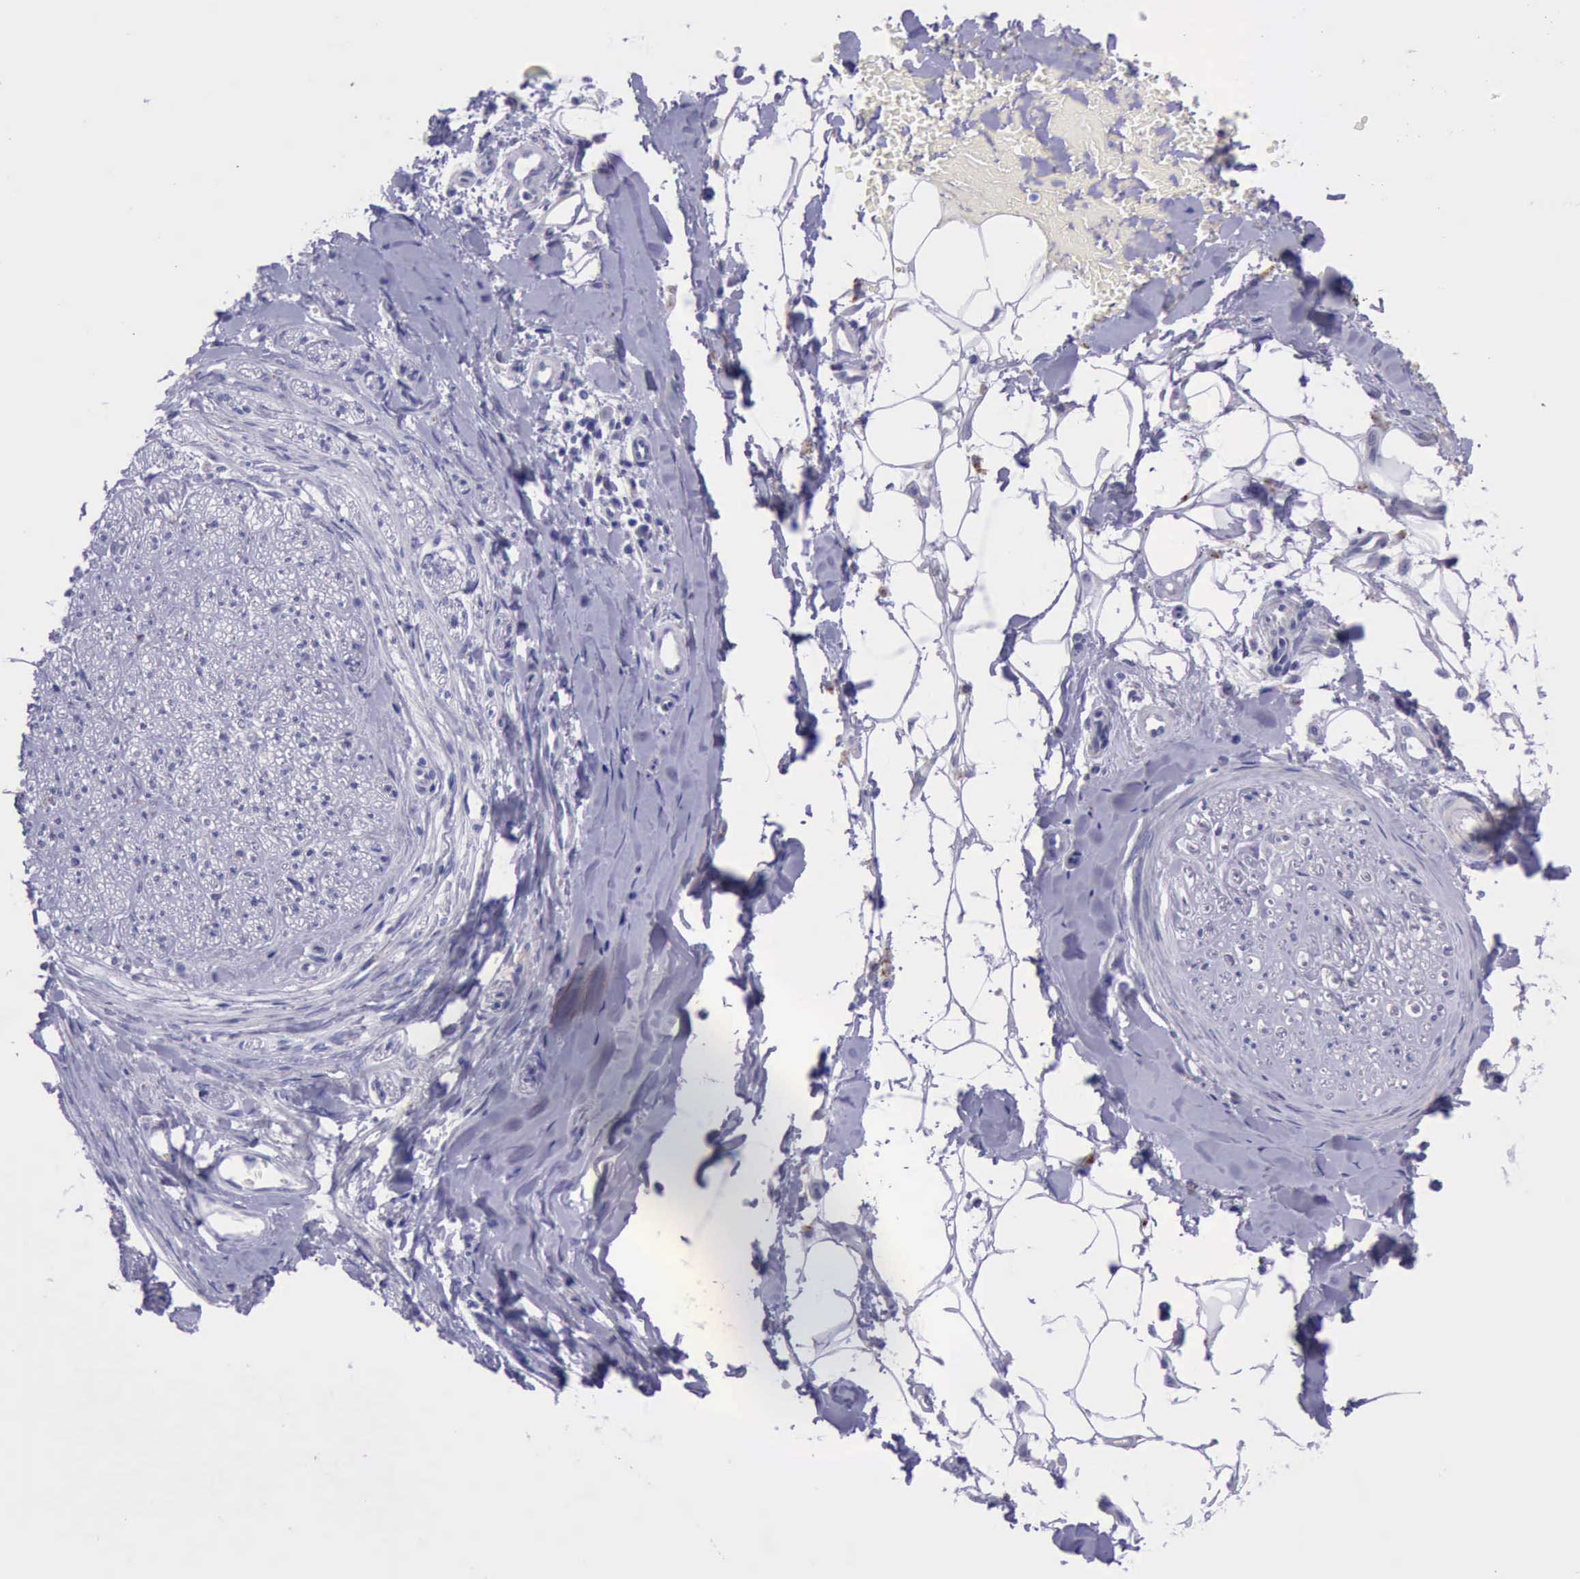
{"staining": {"intensity": "negative", "quantity": "none", "location": "none"}, "tissue": "adipose tissue", "cell_type": "Adipocytes", "image_type": "normal", "snomed": [{"axis": "morphology", "description": "Normal tissue, NOS"}, {"axis": "morphology", "description": "Squamous cell carcinoma, NOS"}, {"axis": "topography", "description": "Skin"}, {"axis": "topography", "description": "Peripheral nerve tissue"}], "caption": "The histopathology image shows no staining of adipocytes in normal adipose tissue.", "gene": "GLA", "patient": {"sex": "male", "age": 83}}